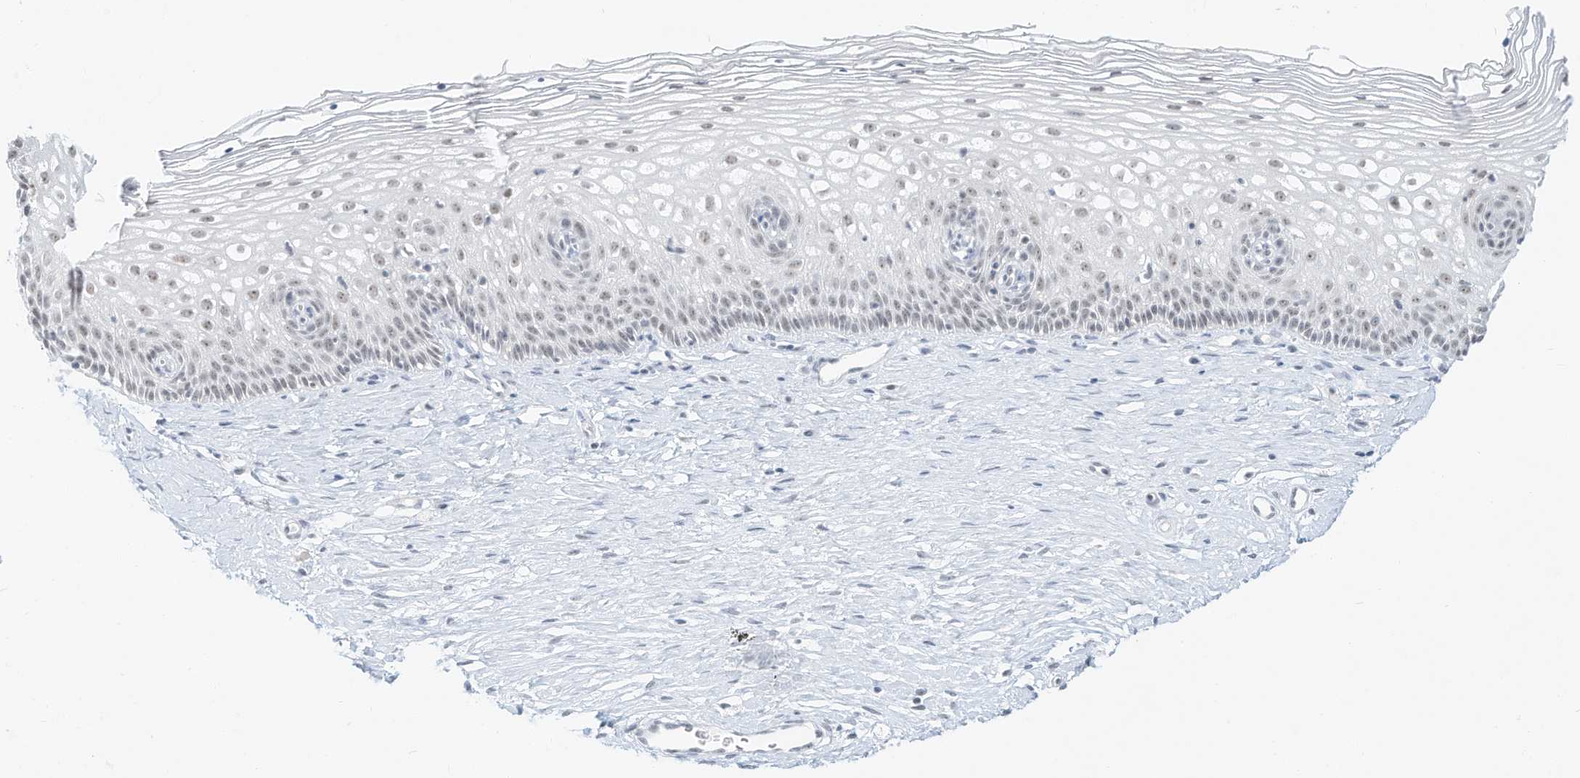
{"staining": {"intensity": "negative", "quantity": "none", "location": "none"}, "tissue": "cervix", "cell_type": "Glandular cells", "image_type": "normal", "snomed": [{"axis": "morphology", "description": "Normal tissue, NOS"}, {"axis": "topography", "description": "Cervix"}], "caption": "Micrograph shows no protein expression in glandular cells of normal cervix.", "gene": "PGC", "patient": {"sex": "female", "age": 33}}